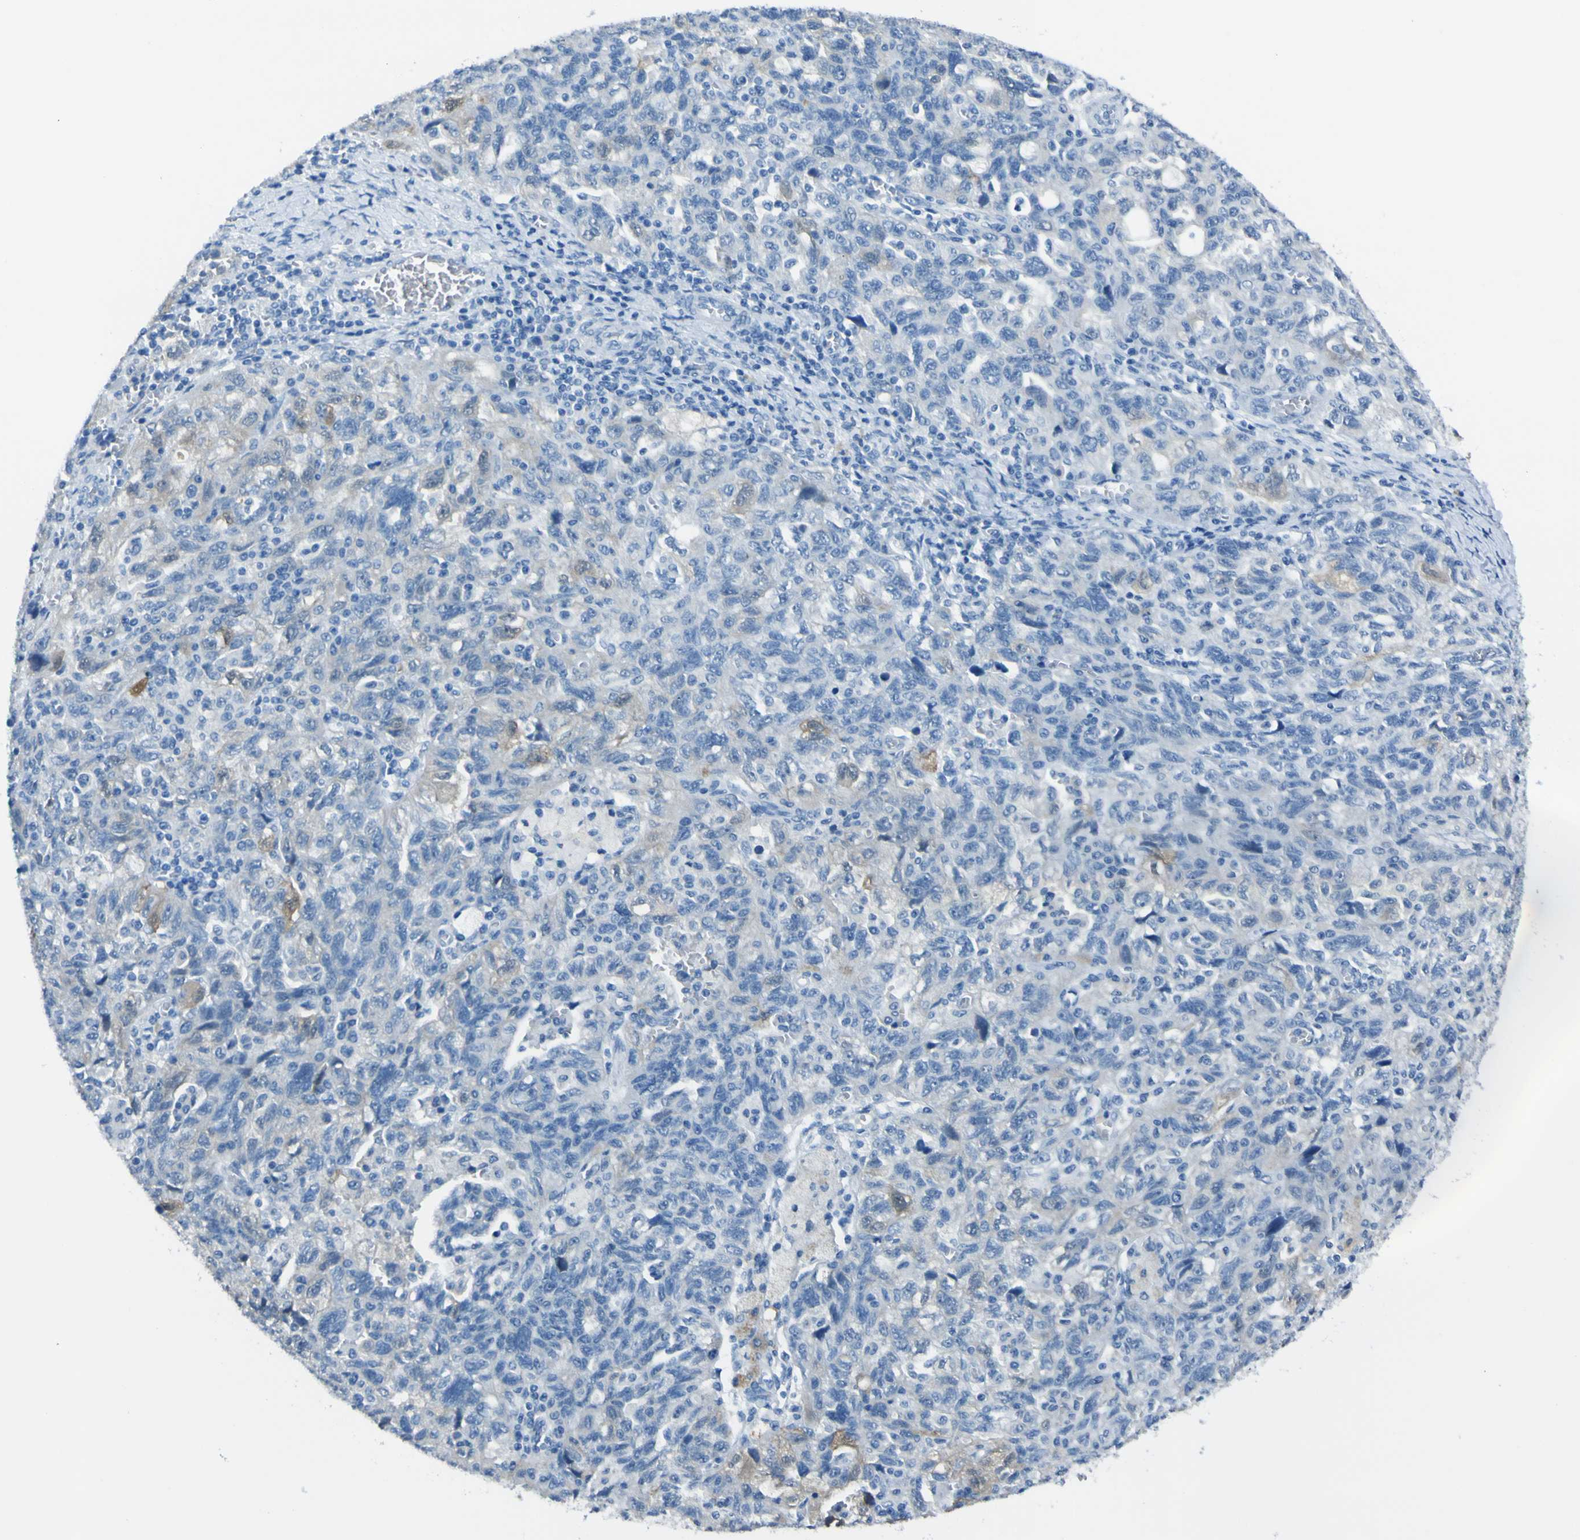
{"staining": {"intensity": "weak", "quantity": "<25%", "location": "cytoplasmic/membranous"}, "tissue": "ovarian cancer", "cell_type": "Tumor cells", "image_type": "cancer", "snomed": [{"axis": "morphology", "description": "Carcinoma, NOS"}, {"axis": "morphology", "description": "Cystadenocarcinoma, serous, NOS"}, {"axis": "topography", "description": "Ovary"}], "caption": "The photomicrograph displays no significant staining in tumor cells of ovarian cancer (serous cystadenocarcinoma).", "gene": "PHKG1", "patient": {"sex": "female", "age": 69}}